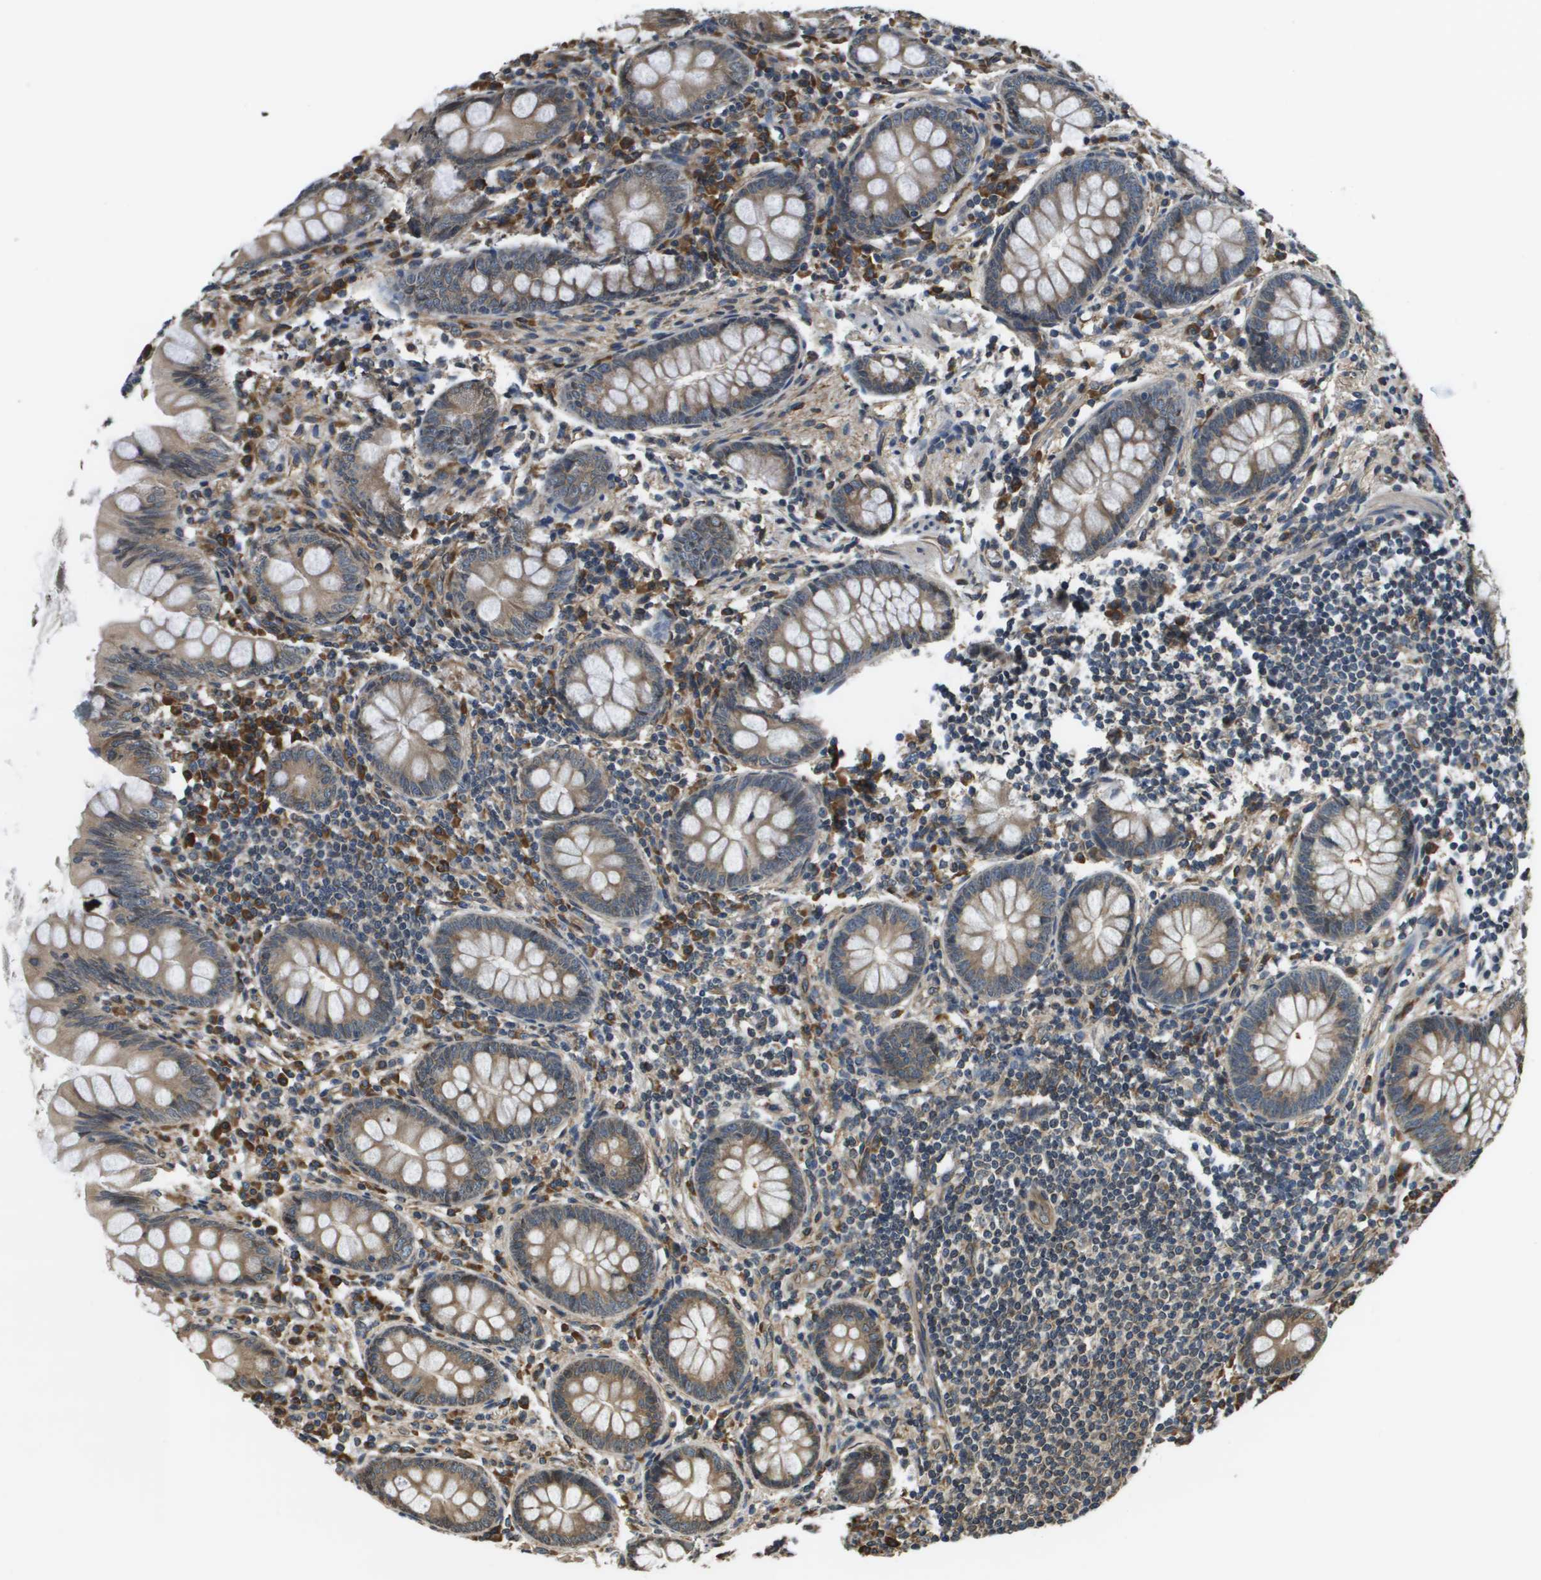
{"staining": {"intensity": "moderate", "quantity": ">75%", "location": "cytoplasmic/membranous"}, "tissue": "appendix", "cell_type": "Glandular cells", "image_type": "normal", "snomed": [{"axis": "morphology", "description": "Normal tissue, NOS"}, {"axis": "topography", "description": "Appendix"}], "caption": "Immunohistochemistry histopathology image of benign human appendix stained for a protein (brown), which exhibits medium levels of moderate cytoplasmic/membranous staining in about >75% of glandular cells.", "gene": "SEC62", "patient": {"sex": "female", "age": 77}}